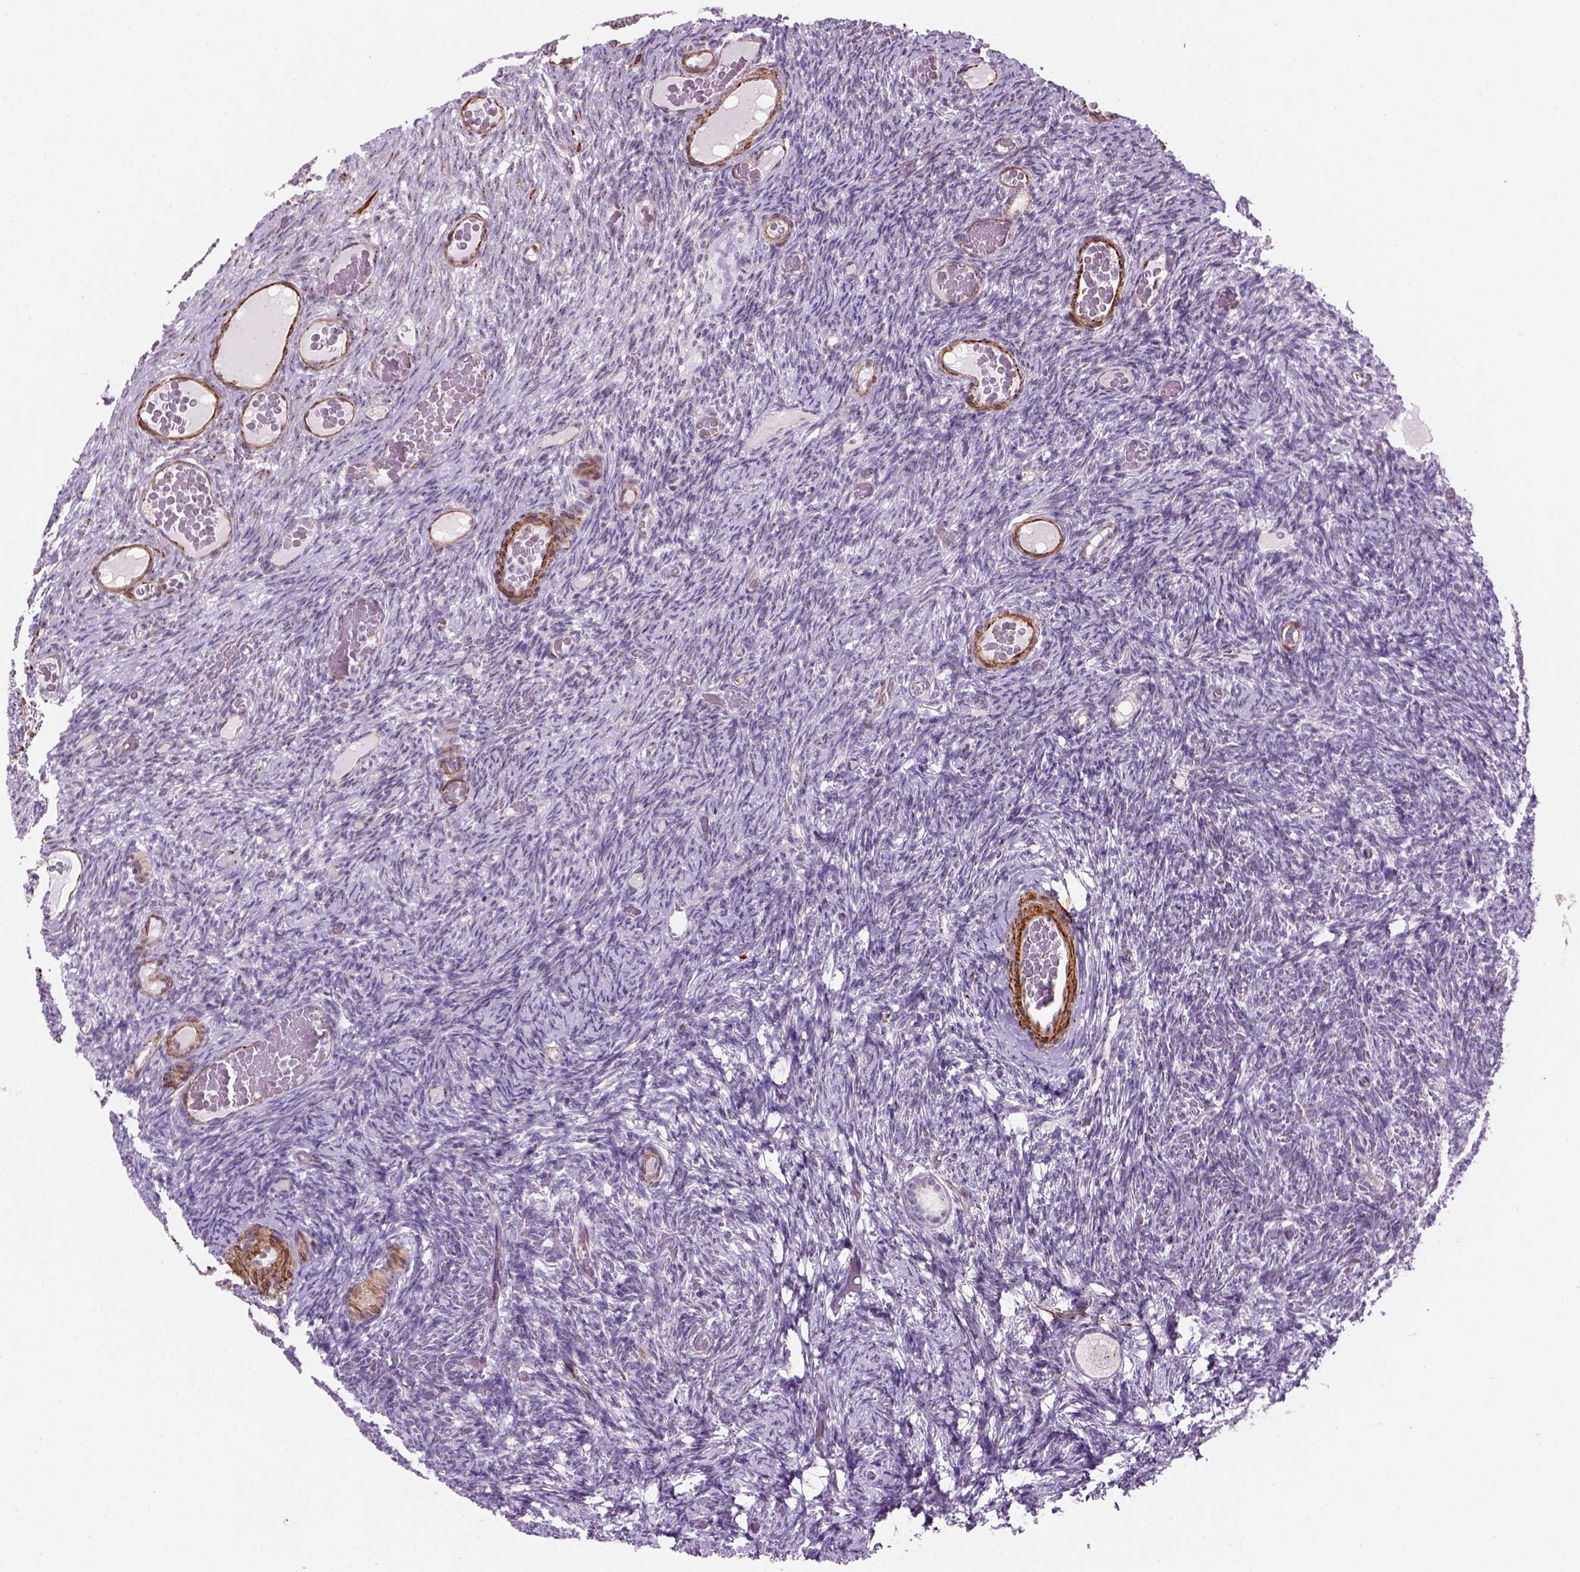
{"staining": {"intensity": "moderate", "quantity": "25%-75%", "location": "nuclear"}, "tissue": "ovary", "cell_type": "Follicle cells", "image_type": "normal", "snomed": [{"axis": "morphology", "description": "Normal tissue, NOS"}, {"axis": "topography", "description": "Ovary"}], "caption": "Moderate nuclear protein expression is appreciated in about 25%-75% of follicle cells in ovary.", "gene": "RRS1", "patient": {"sex": "female", "age": 34}}